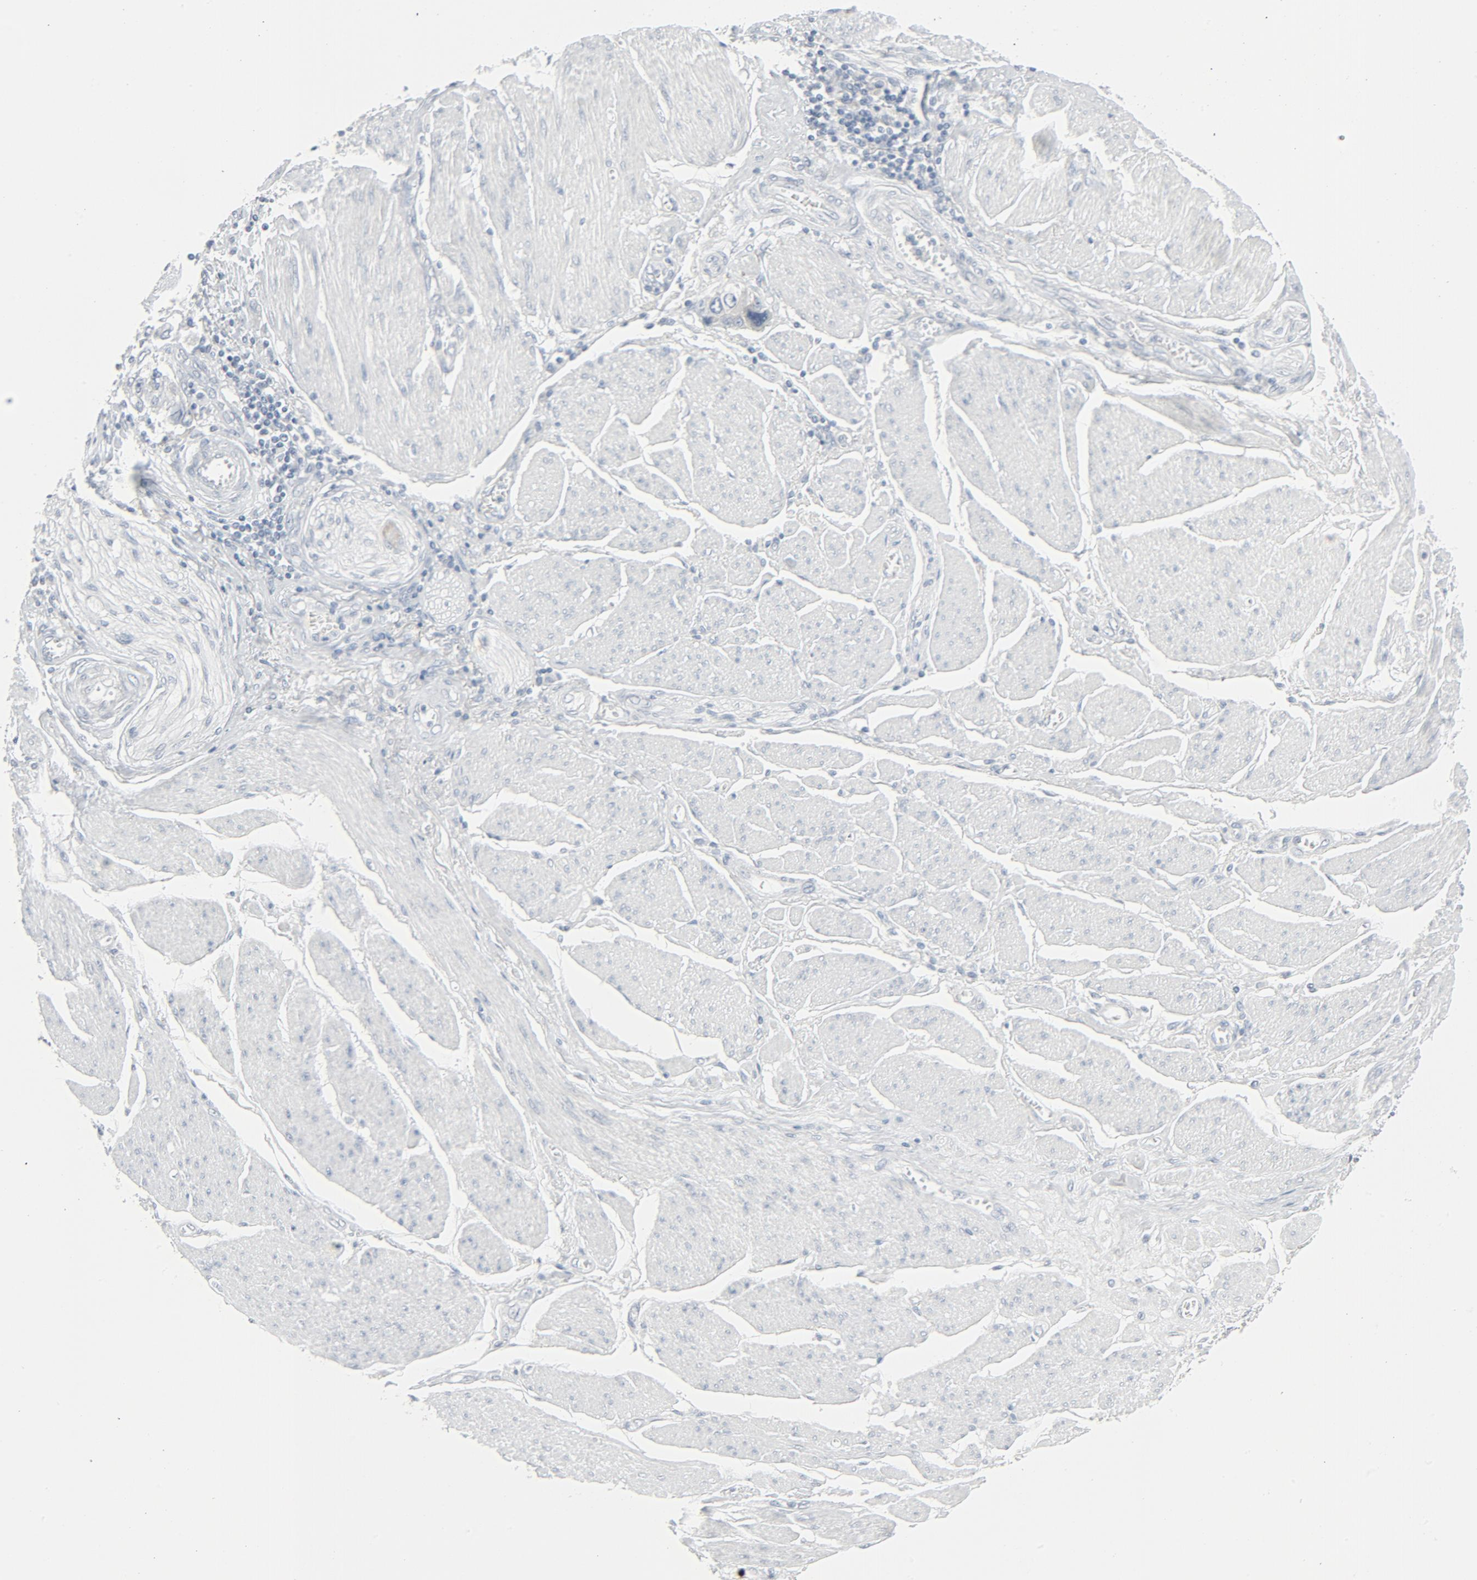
{"staining": {"intensity": "negative", "quantity": "none", "location": "none"}, "tissue": "stomach cancer", "cell_type": "Tumor cells", "image_type": "cancer", "snomed": [{"axis": "morphology", "description": "Adenocarcinoma, NOS"}, {"axis": "topography", "description": "Pancreas"}, {"axis": "topography", "description": "Stomach, upper"}], "caption": "High power microscopy photomicrograph of an immunohistochemistry micrograph of stomach cancer, revealing no significant positivity in tumor cells.", "gene": "FGFR3", "patient": {"sex": "male", "age": 77}}